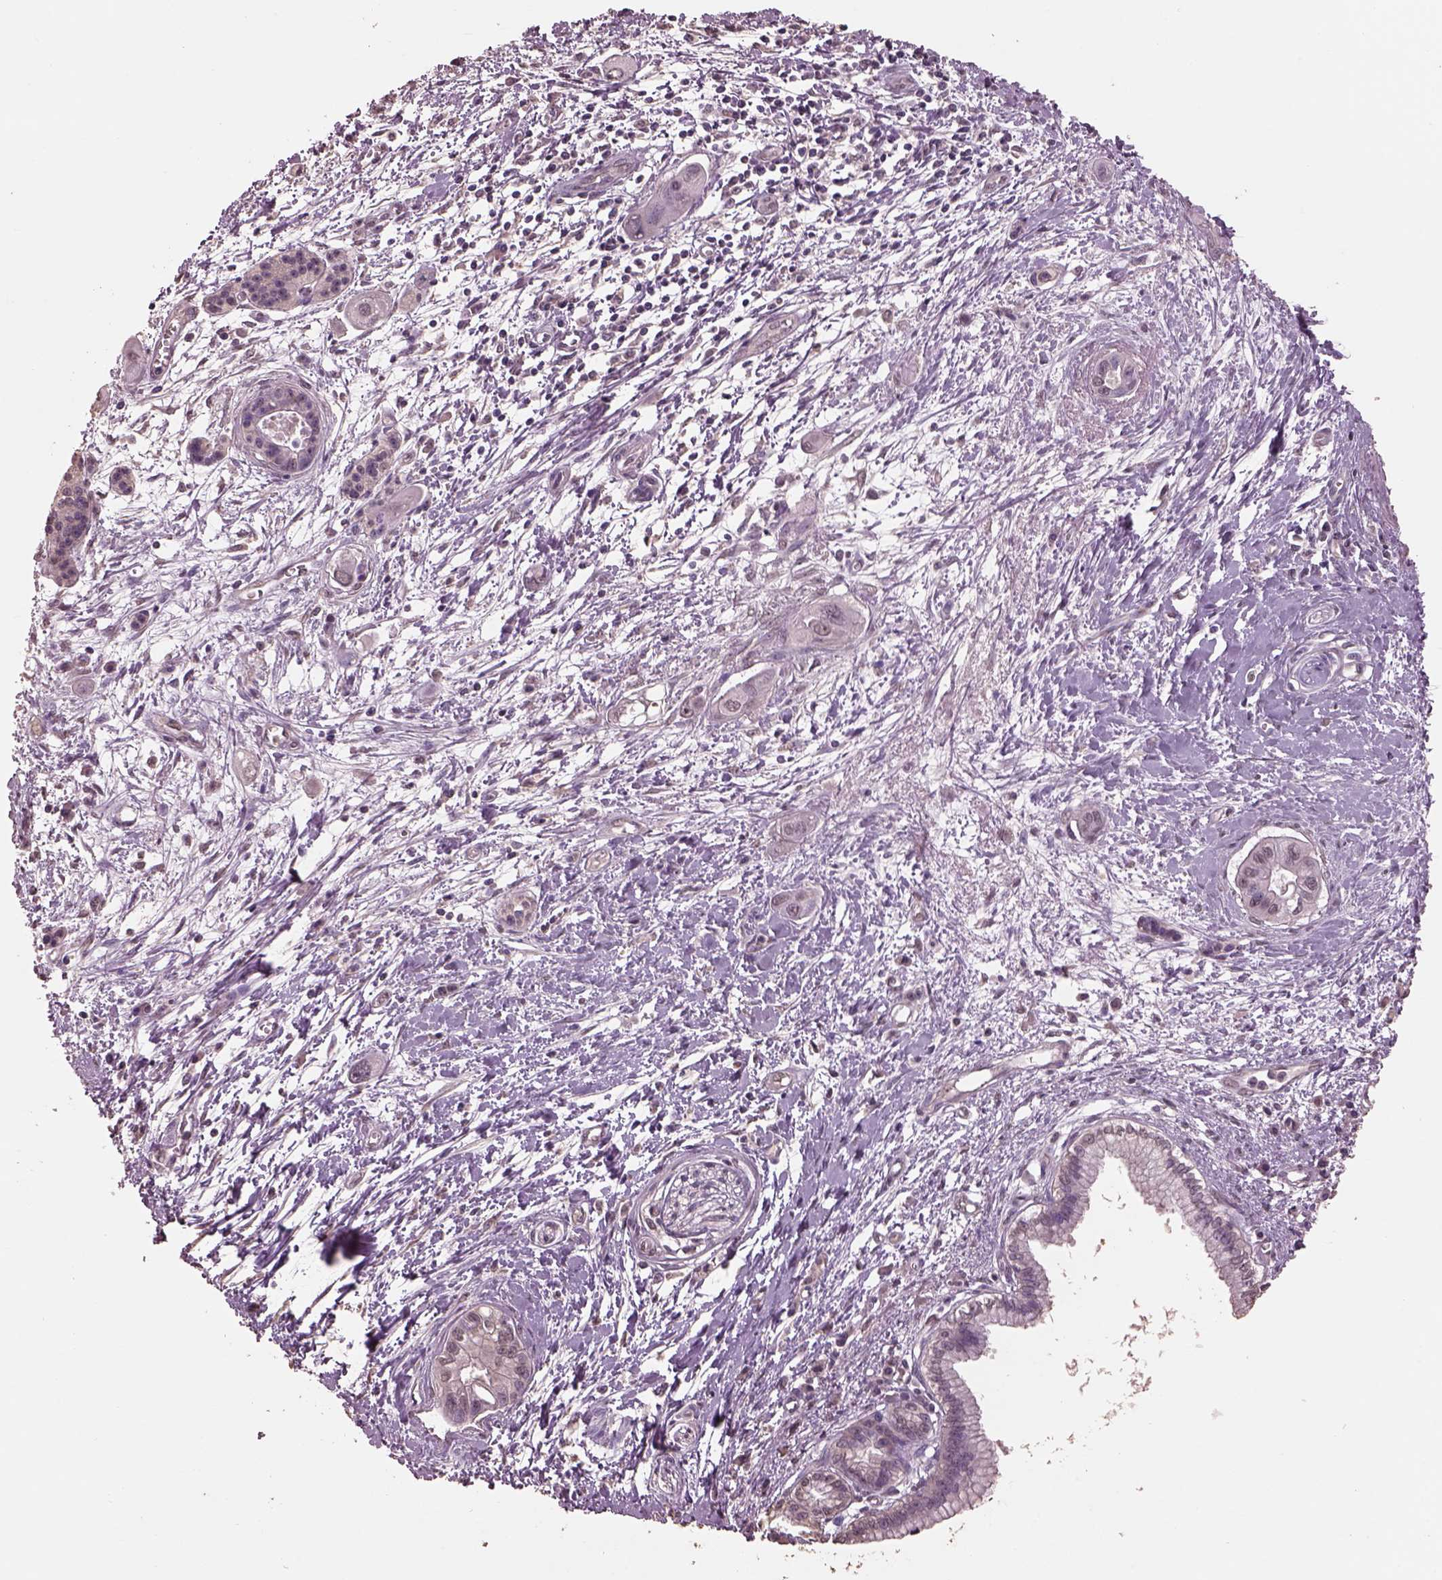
{"staining": {"intensity": "negative", "quantity": "none", "location": "none"}, "tissue": "pancreatic cancer", "cell_type": "Tumor cells", "image_type": "cancer", "snomed": [{"axis": "morphology", "description": "Adenocarcinoma, NOS"}, {"axis": "topography", "description": "Pancreas"}], "caption": "There is no significant staining in tumor cells of adenocarcinoma (pancreatic). (DAB (3,3'-diaminobenzidine) immunohistochemistry visualized using brightfield microscopy, high magnification).", "gene": "CPT1C", "patient": {"sex": "male", "age": 60}}